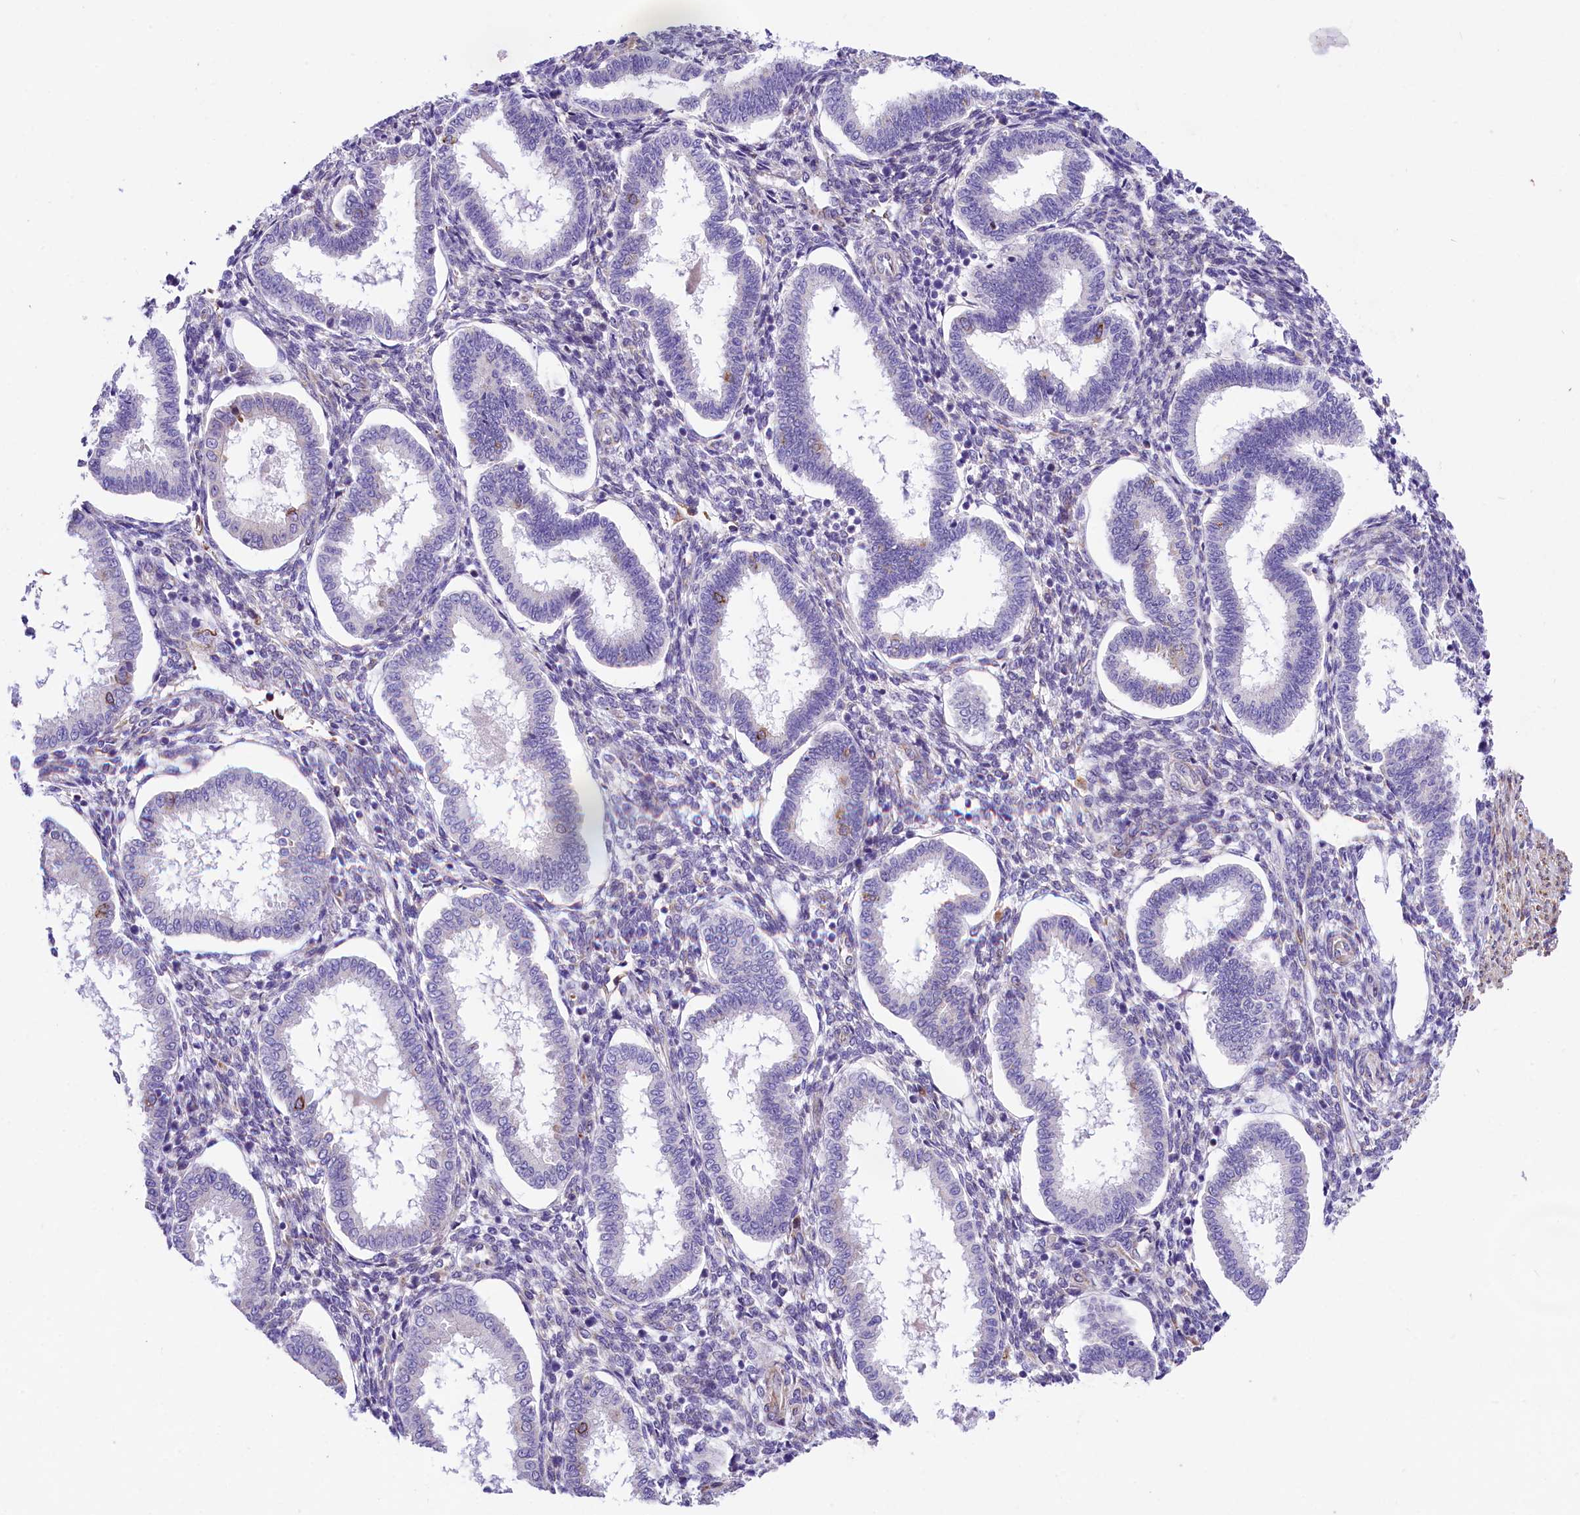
{"staining": {"intensity": "negative", "quantity": "none", "location": "none"}, "tissue": "endometrium", "cell_type": "Cells in endometrial stroma", "image_type": "normal", "snomed": [{"axis": "morphology", "description": "Normal tissue, NOS"}, {"axis": "topography", "description": "Endometrium"}], "caption": "An image of human endometrium is negative for staining in cells in endometrial stroma. The staining is performed using DAB (3,3'-diaminobenzidine) brown chromogen with nuclei counter-stained in using hematoxylin.", "gene": "ITGA1", "patient": {"sex": "female", "age": 24}}